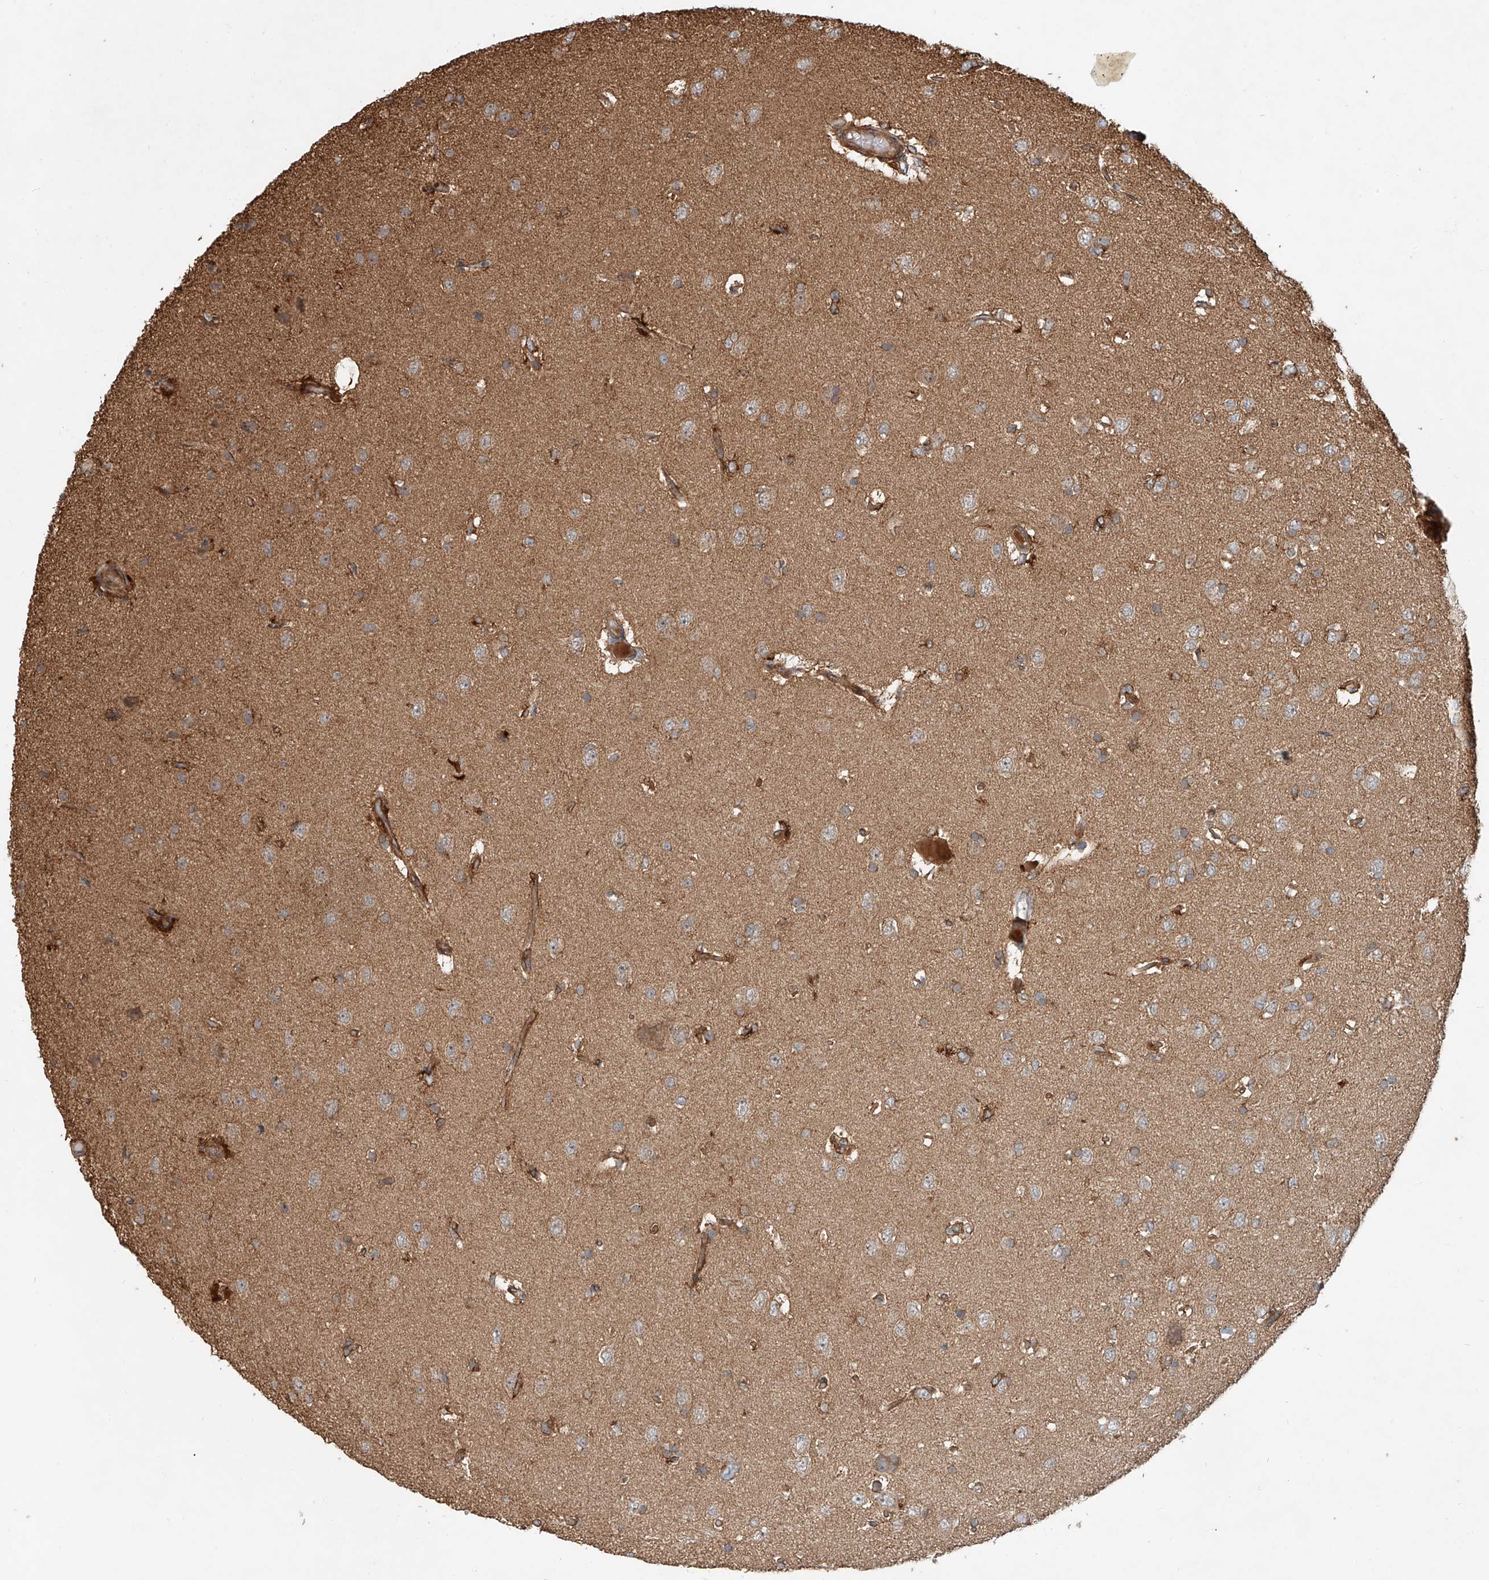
{"staining": {"intensity": "moderate", "quantity": "<25%", "location": "cytoplasmic/membranous"}, "tissue": "glioma", "cell_type": "Tumor cells", "image_type": "cancer", "snomed": [{"axis": "morphology", "description": "Glioma, malignant, High grade"}, {"axis": "topography", "description": "Brain"}], "caption": "A photomicrograph showing moderate cytoplasmic/membranous expression in about <25% of tumor cells in glioma, as visualized by brown immunohistochemical staining.", "gene": "SASH1", "patient": {"sex": "female", "age": 59}}